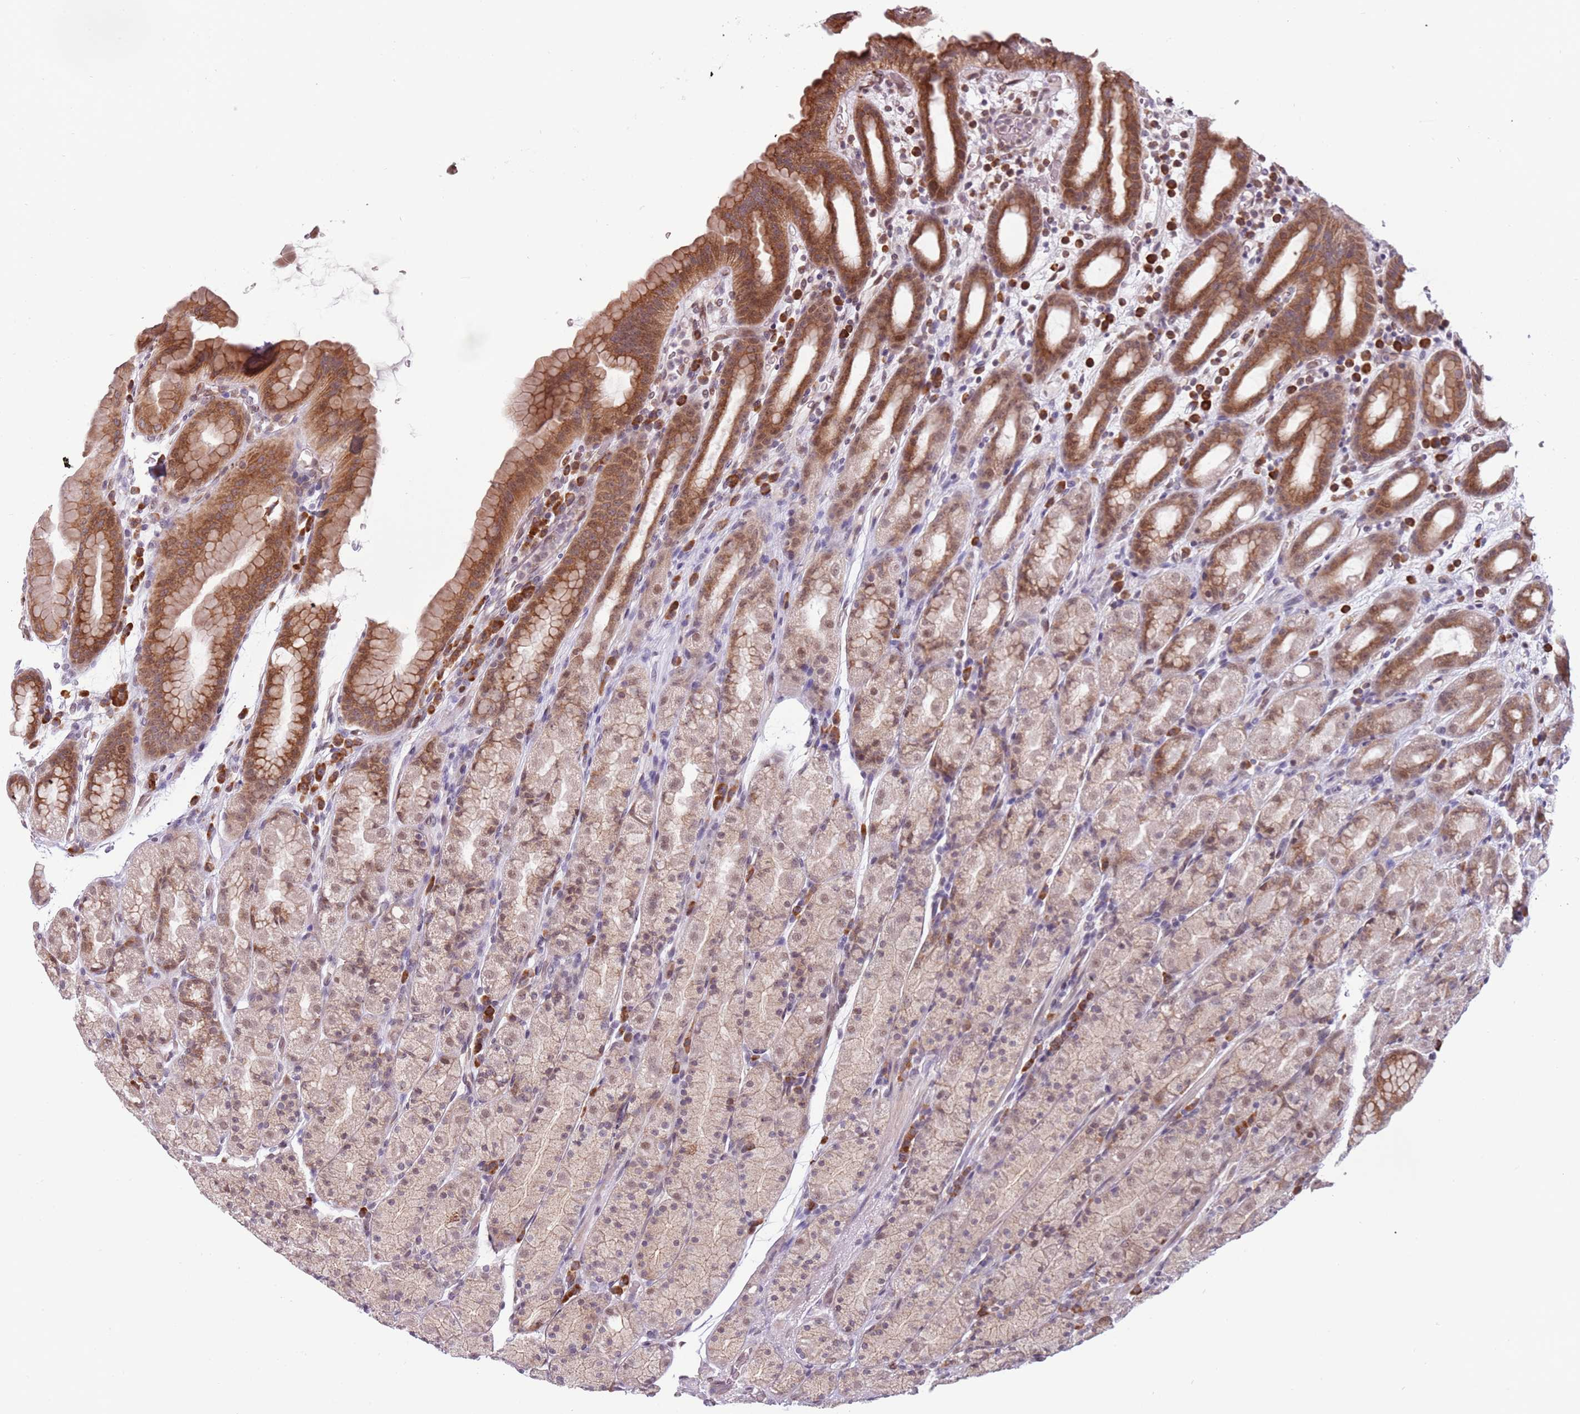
{"staining": {"intensity": "moderate", "quantity": "25%-75%", "location": "cytoplasmic/membranous,nuclear"}, "tissue": "stomach", "cell_type": "Glandular cells", "image_type": "normal", "snomed": [{"axis": "morphology", "description": "Normal tissue, NOS"}, {"axis": "topography", "description": "Stomach, upper"}, {"axis": "topography", "description": "Stomach, lower"}, {"axis": "topography", "description": "Small intestine"}], "caption": "High-magnification brightfield microscopy of unremarkable stomach stained with DAB (brown) and counterstained with hematoxylin (blue). glandular cells exhibit moderate cytoplasmic/membranous,nuclear staining is identified in about25%-75% of cells.", "gene": "BARD1", "patient": {"sex": "male", "age": 68}}